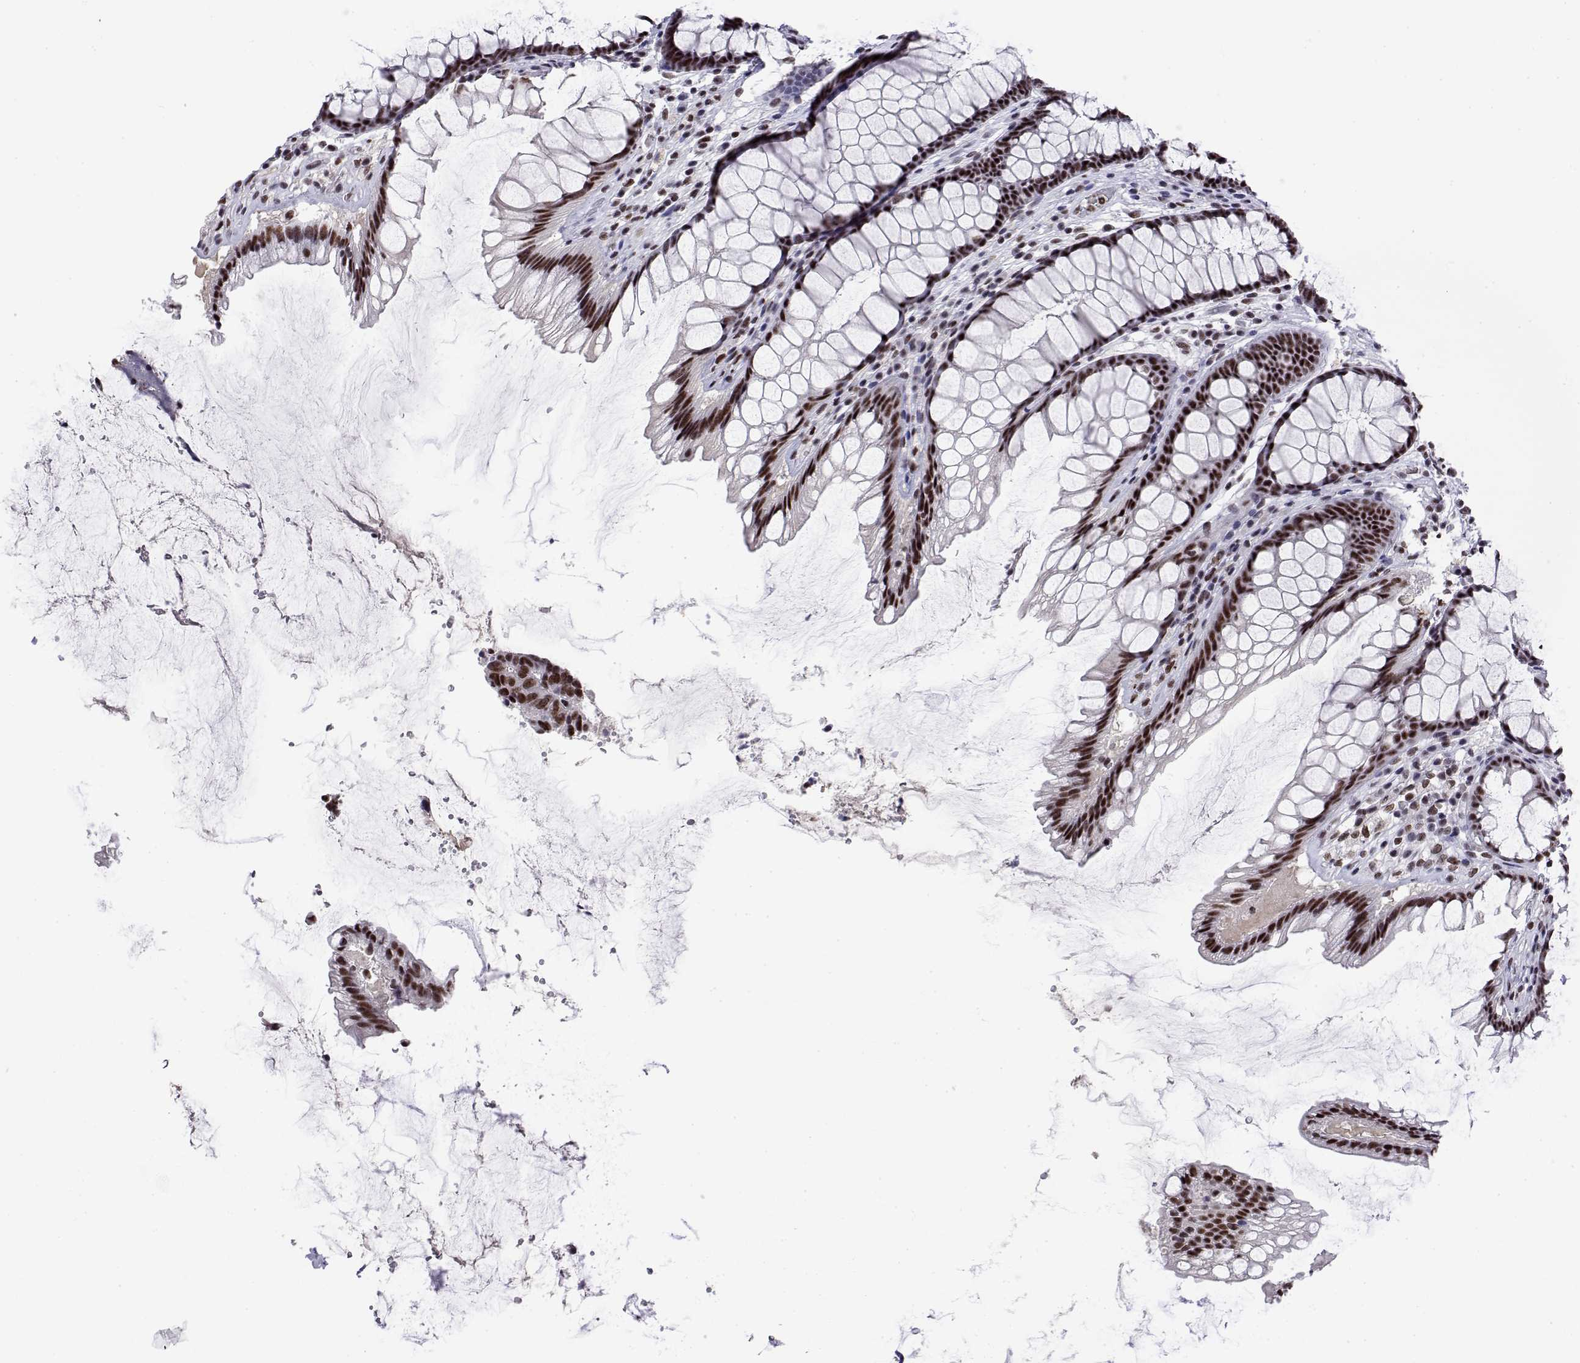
{"staining": {"intensity": "strong", "quantity": ">75%", "location": "nuclear"}, "tissue": "rectum", "cell_type": "Glandular cells", "image_type": "normal", "snomed": [{"axis": "morphology", "description": "Normal tissue, NOS"}, {"axis": "topography", "description": "Rectum"}], "caption": "A high amount of strong nuclear staining is appreciated in about >75% of glandular cells in unremarkable rectum.", "gene": "POLDIP3", "patient": {"sex": "male", "age": 72}}